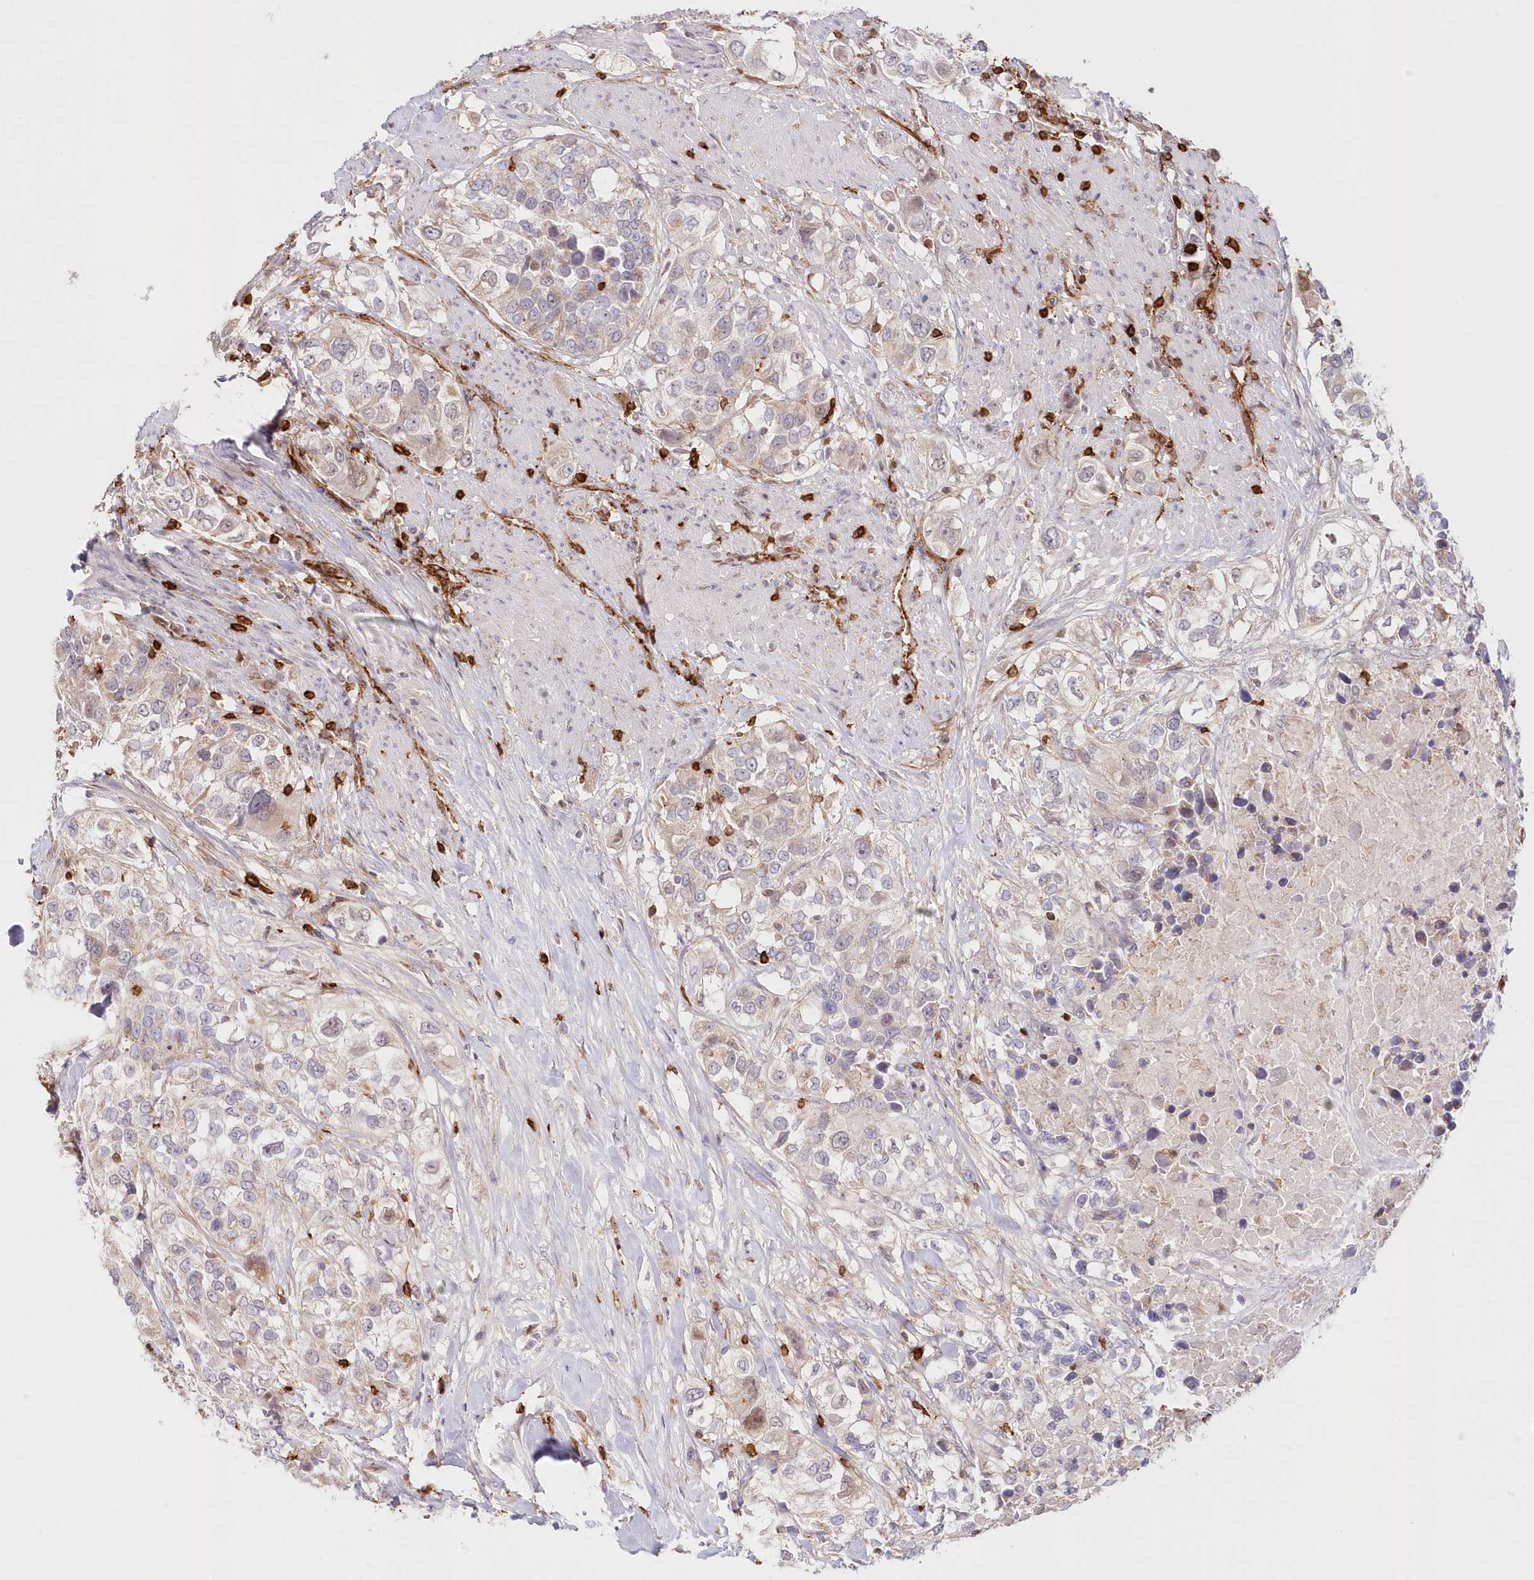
{"staining": {"intensity": "weak", "quantity": "<25%", "location": "cytoplasmic/membranous"}, "tissue": "urothelial cancer", "cell_type": "Tumor cells", "image_type": "cancer", "snomed": [{"axis": "morphology", "description": "Urothelial carcinoma, High grade"}, {"axis": "topography", "description": "Urinary bladder"}], "caption": "DAB (3,3'-diaminobenzidine) immunohistochemical staining of human high-grade urothelial carcinoma exhibits no significant positivity in tumor cells.", "gene": "AFAP1L2", "patient": {"sex": "female", "age": 80}}